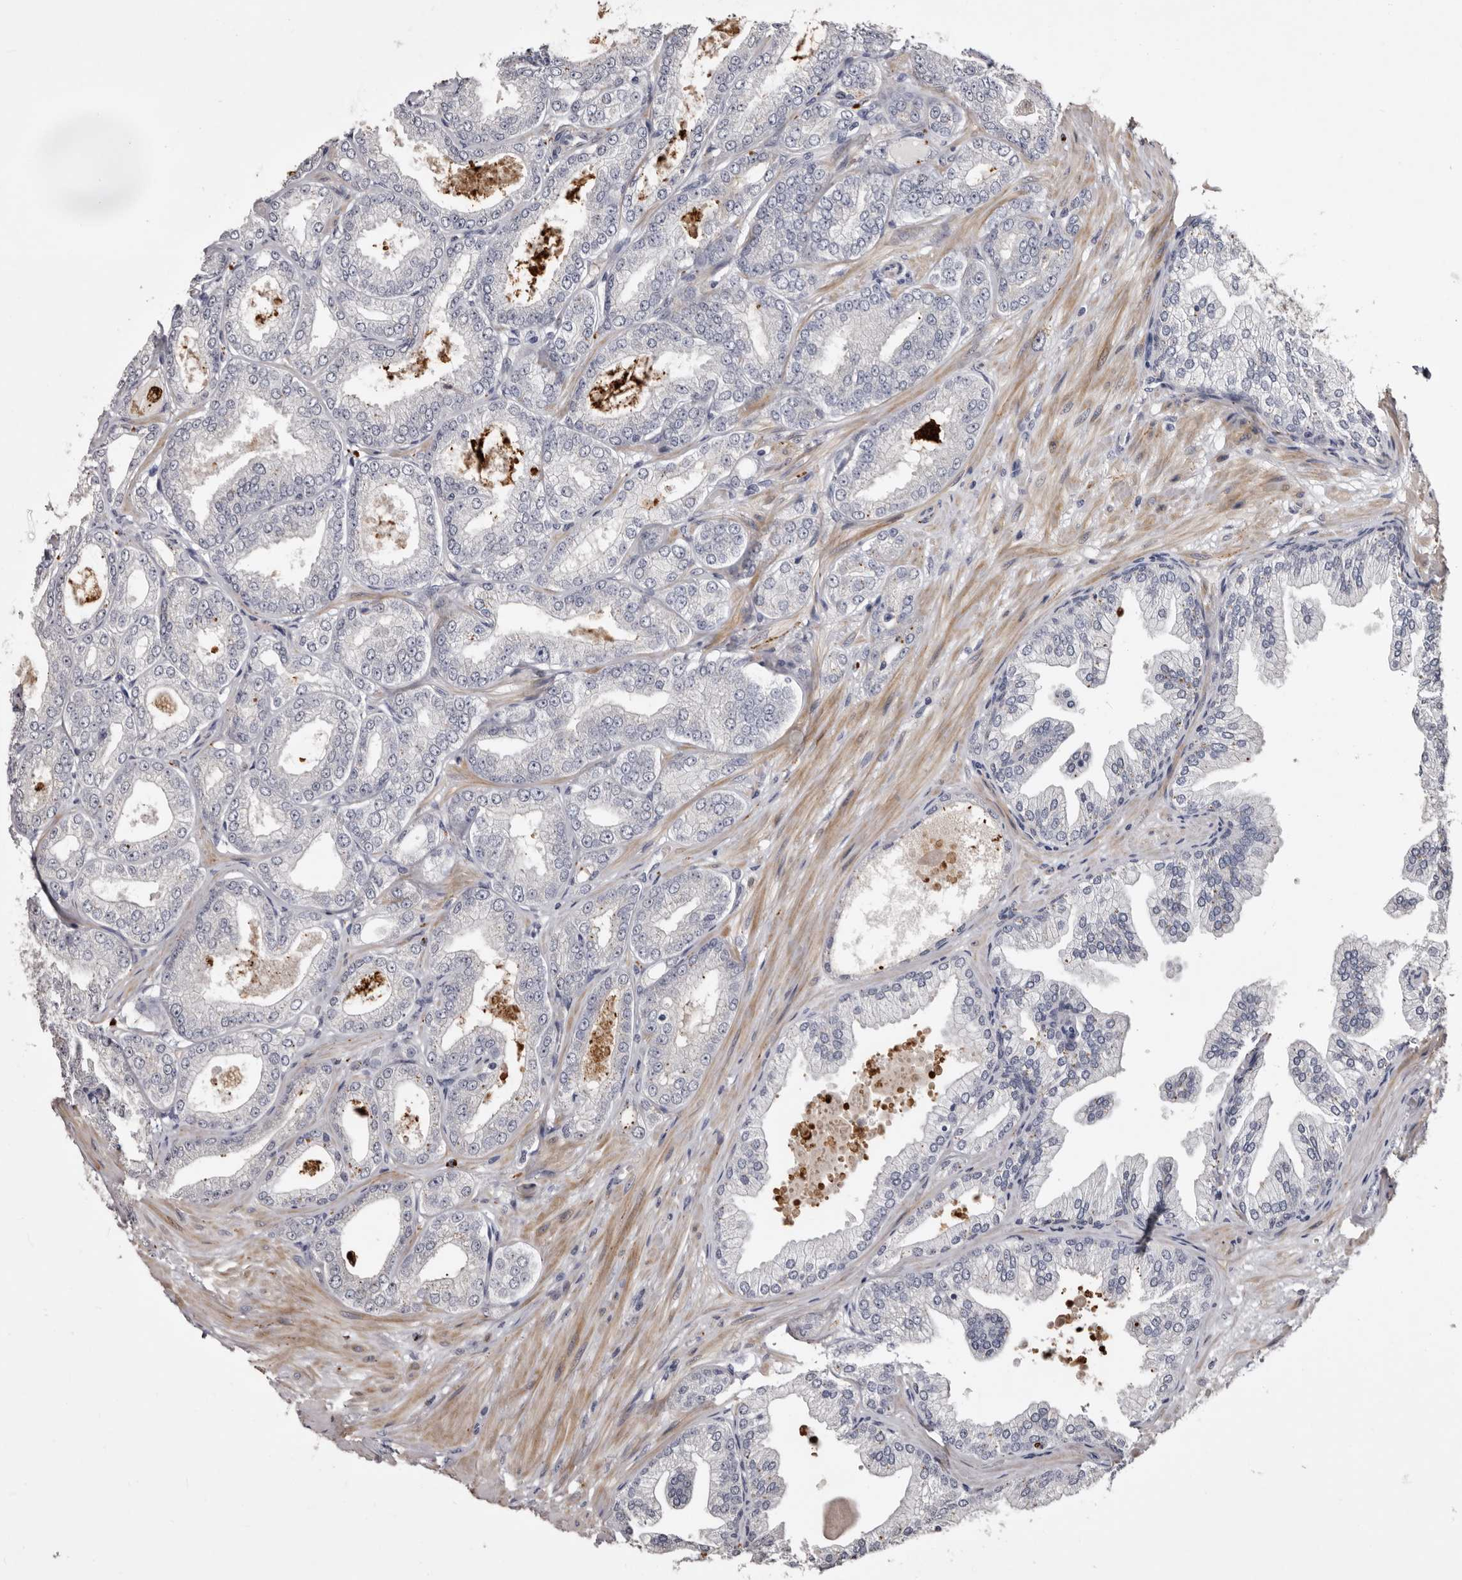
{"staining": {"intensity": "negative", "quantity": "none", "location": "none"}, "tissue": "prostate cancer", "cell_type": "Tumor cells", "image_type": "cancer", "snomed": [{"axis": "morphology", "description": "Adenocarcinoma, Low grade"}, {"axis": "topography", "description": "Prostate"}], "caption": "Human prostate cancer stained for a protein using immunohistochemistry (IHC) demonstrates no staining in tumor cells.", "gene": "SLC10A4", "patient": {"sex": "male", "age": 63}}